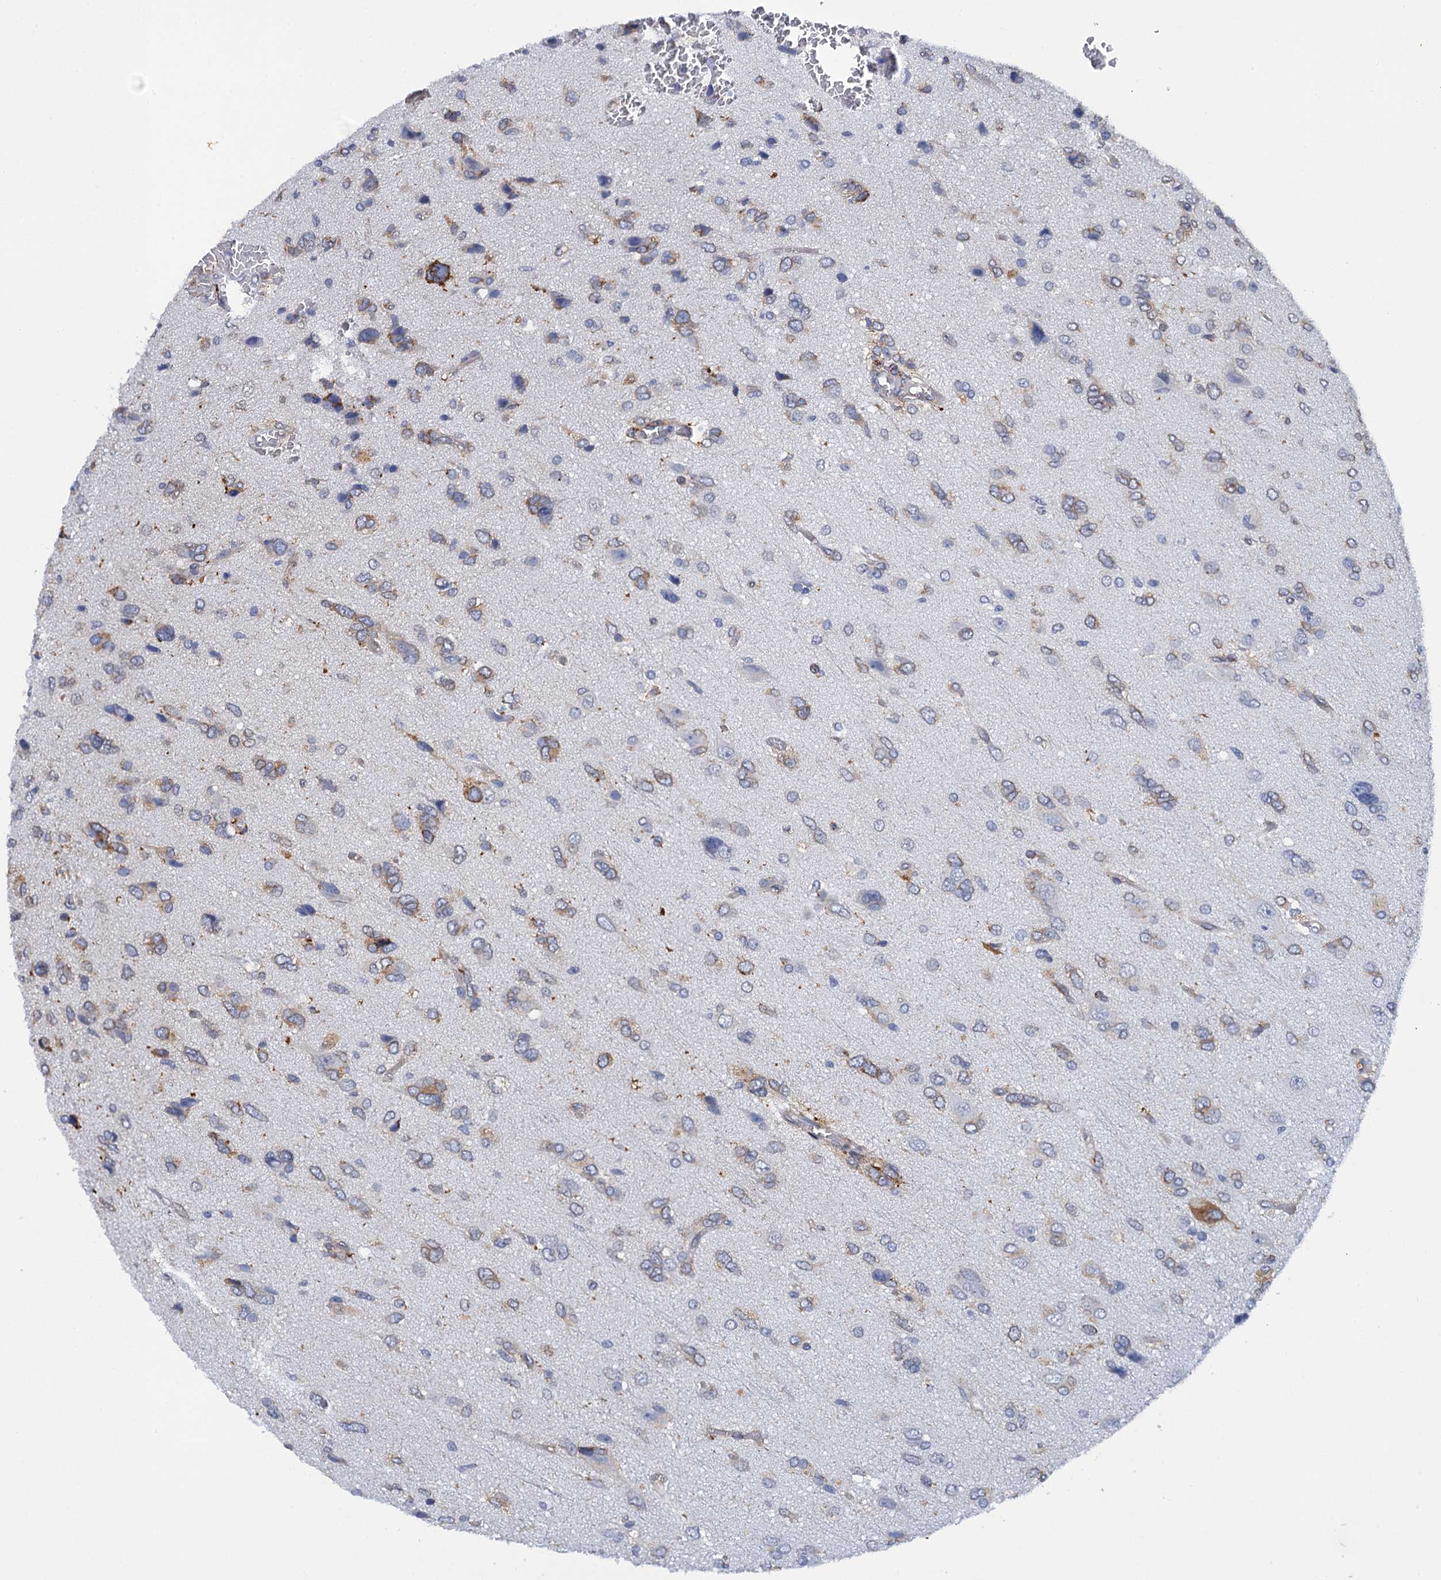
{"staining": {"intensity": "weak", "quantity": "25%-75%", "location": "cytoplasmic/membranous"}, "tissue": "glioma", "cell_type": "Tumor cells", "image_type": "cancer", "snomed": [{"axis": "morphology", "description": "Glioma, malignant, High grade"}, {"axis": "topography", "description": "Brain"}], "caption": "Protein analysis of malignant high-grade glioma tissue reveals weak cytoplasmic/membranous positivity in about 25%-75% of tumor cells. Nuclei are stained in blue.", "gene": "POGLUT3", "patient": {"sex": "female", "age": 59}}